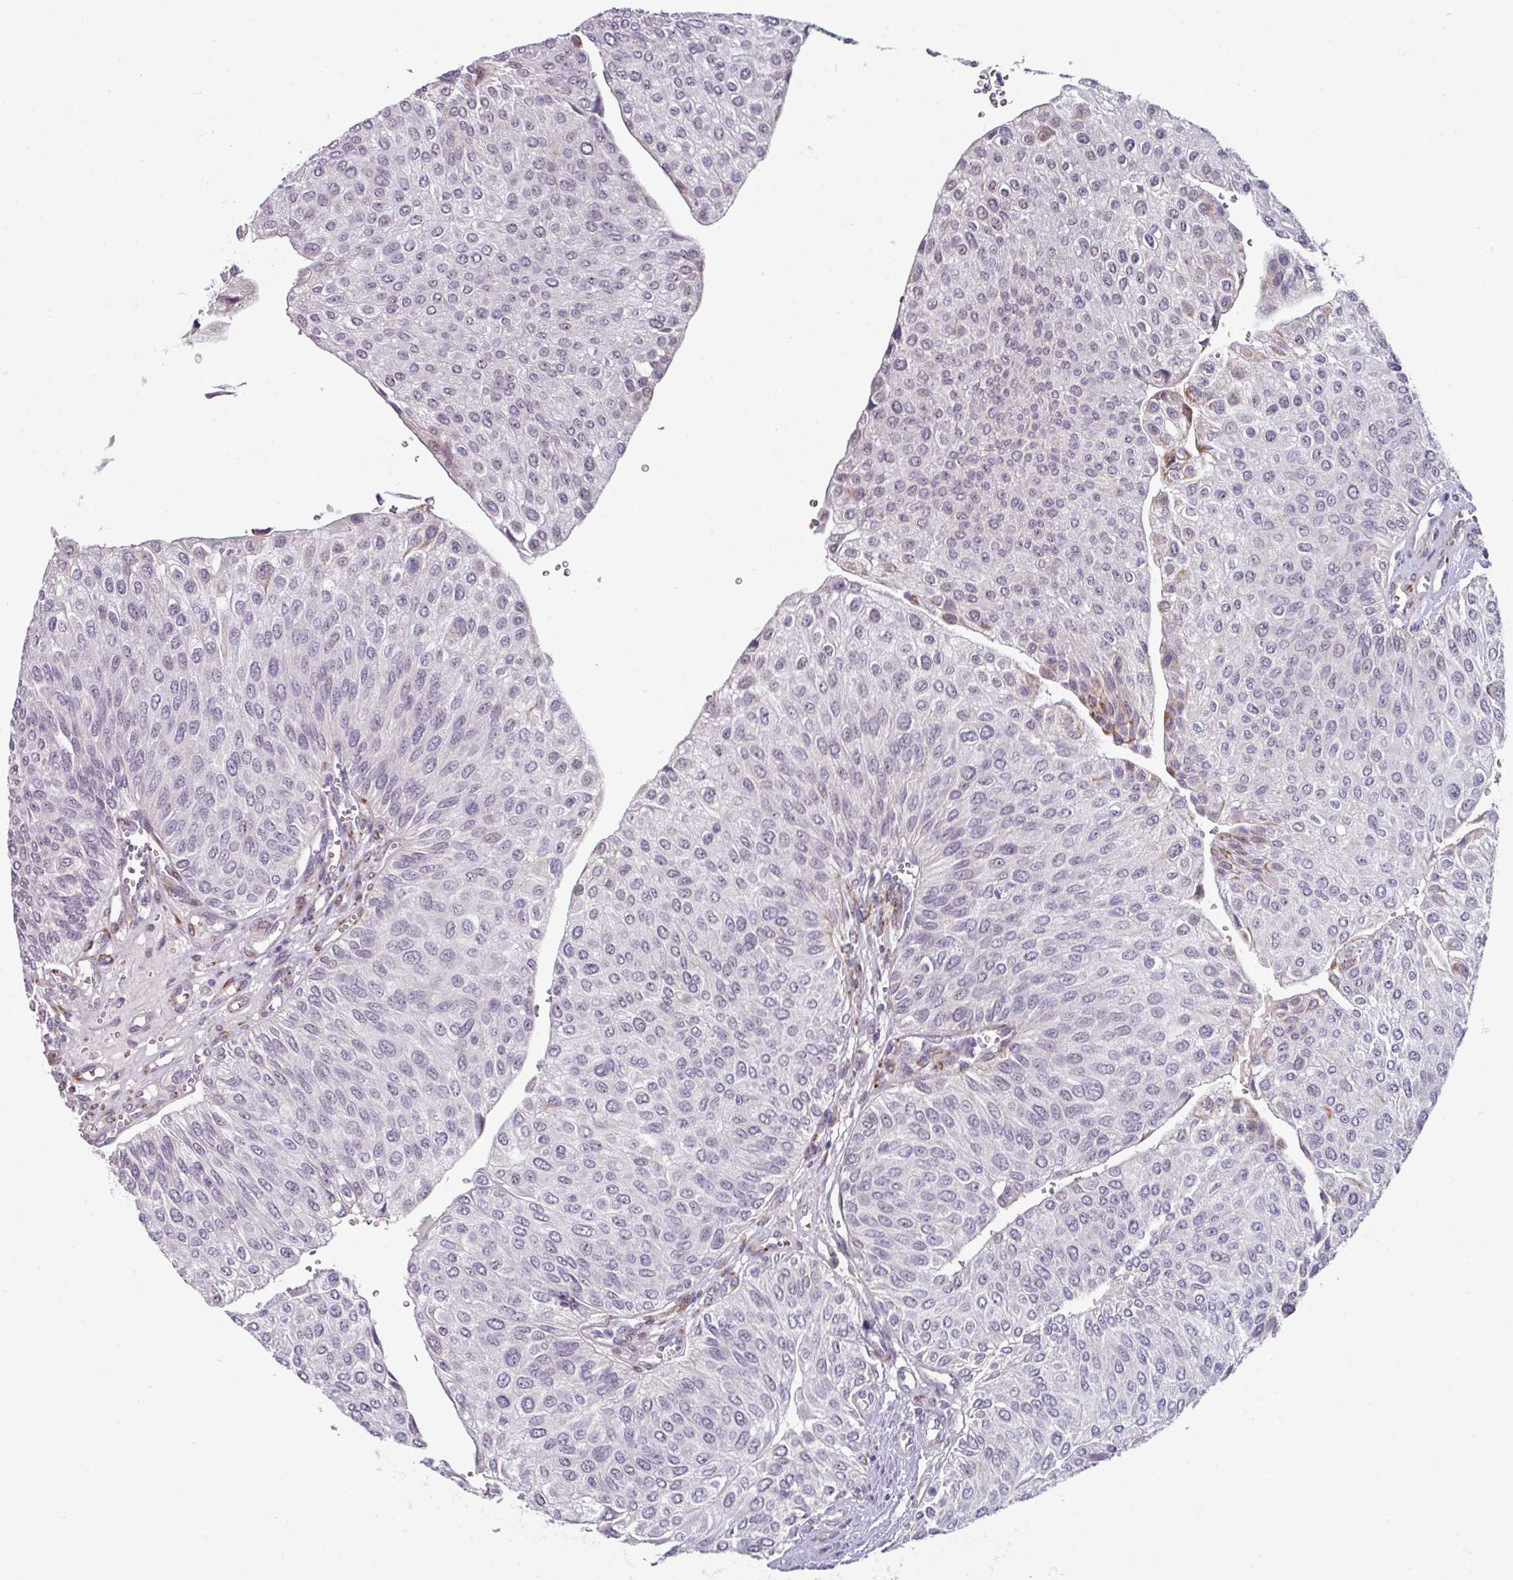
{"staining": {"intensity": "weak", "quantity": "25%-75%", "location": "nuclear"}, "tissue": "urothelial cancer", "cell_type": "Tumor cells", "image_type": "cancer", "snomed": [{"axis": "morphology", "description": "Urothelial carcinoma, NOS"}, {"axis": "topography", "description": "Urinary bladder"}], "caption": "Protein expression analysis of human transitional cell carcinoma reveals weak nuclear staining in about 25%-75% of tumor cells.", "gene": "BMS1", "patient": {"sex": "male", "age": 67}}